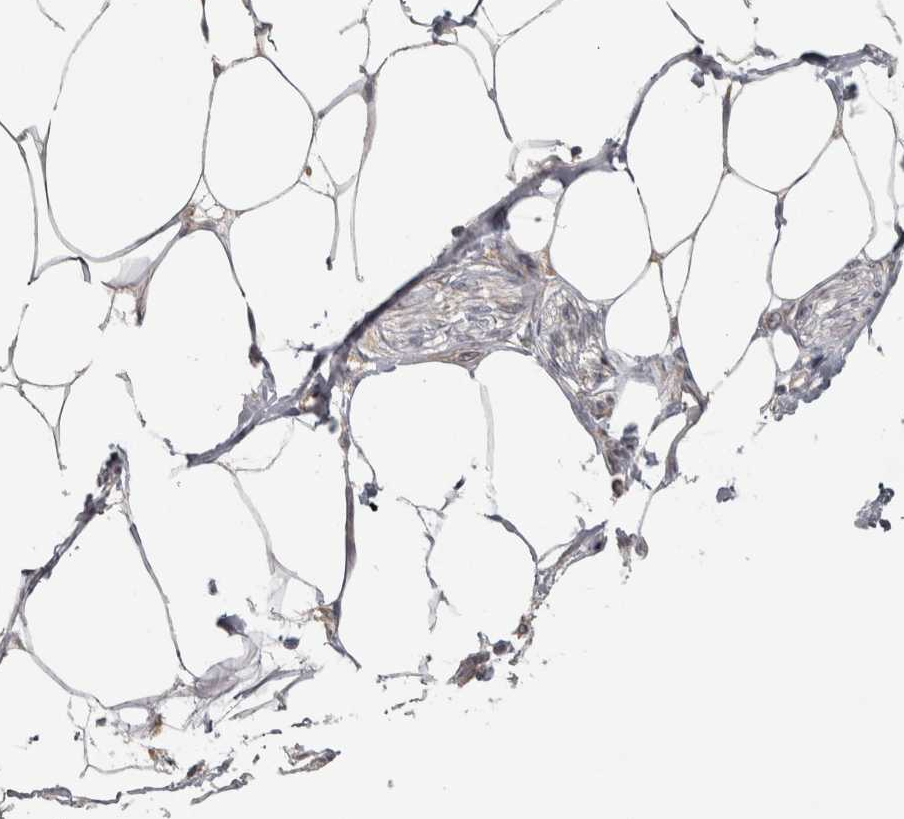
{"staining": {"intensity": "weak", "quantity": ">75%", "location": "cytoplasmic/membranous"}, "tissue": "adipose tissue", "cell_type": "Adipocytes", "image_type": "normal", "snomed": [{"axis": "morphology", "description": "Normal tissue, NOS"}, {"axis": "morphology", "description": "Adenocarcinoma, NOS"}, {"axis": "topography", "description": "Colon"}, {"axis": "topography", "description": "Peripheral nerve tissue"}], "caption": "Protein staining displays weak cytoplasmic/membranous staining in about >75% of adipocytes in unremarkable adipose tissue. The protein of interest is shown in brown color, while the nuclei are stained blue.", "gene": "MICU3", "patient": {"sex": "male", "age": 14}}